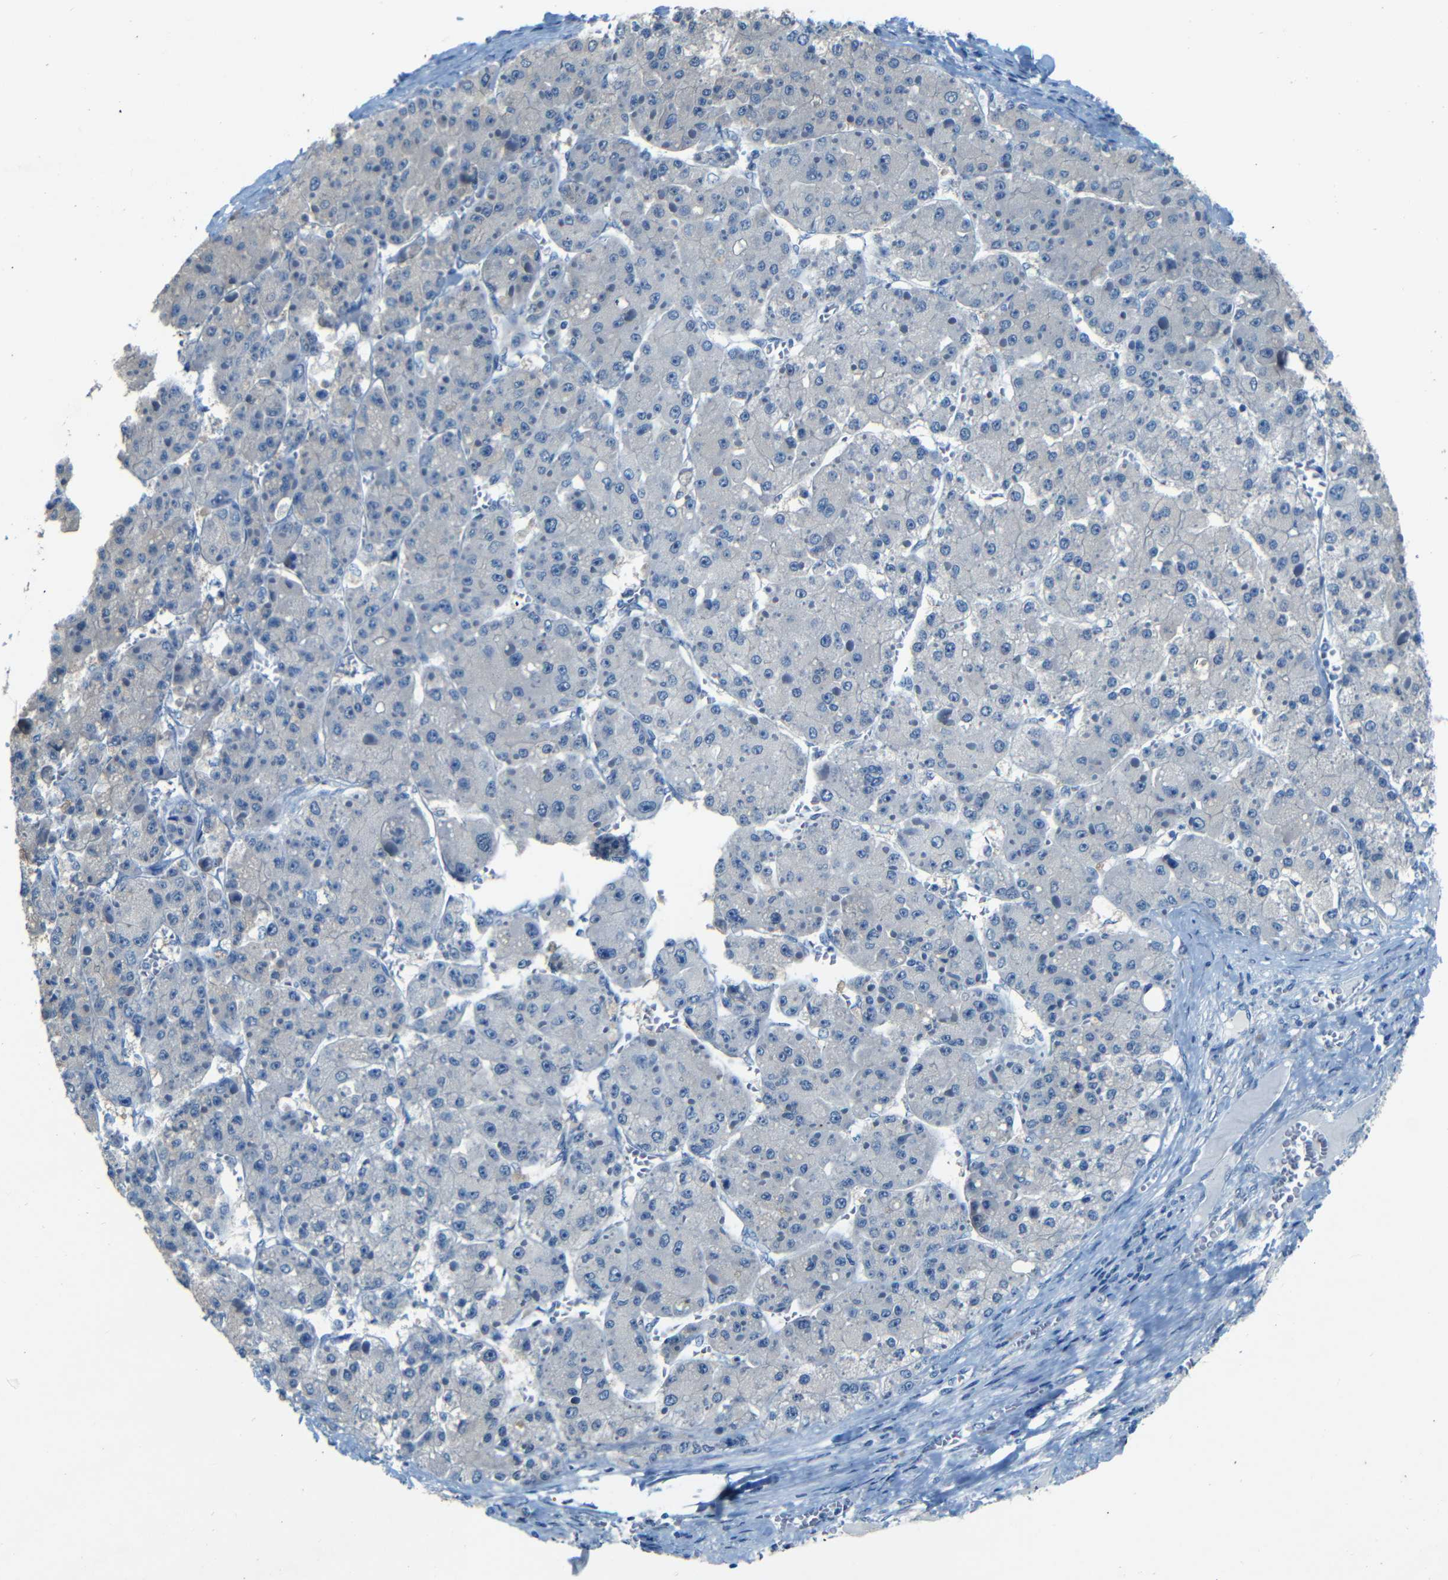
{"staining": {"intensity": "negative", "quantity": "none", "location": "none"}, "tissue": "liver cancer", "cell_type": "Tumor cells", "image_type": "cancer", "snomed": [{"axis": "morphology", "description": "Carcinoma, Hepatocellular, NOS"}, {"axis": "topography", "description": "Liver"}], "caption": "DAB immunohistochemical staining of hepatocellular carcinoma (liver) demonstrates no significant expression in tumor cells.", "gene": "ZMAT1", "patient": {"sex": "female", "age": 73}}